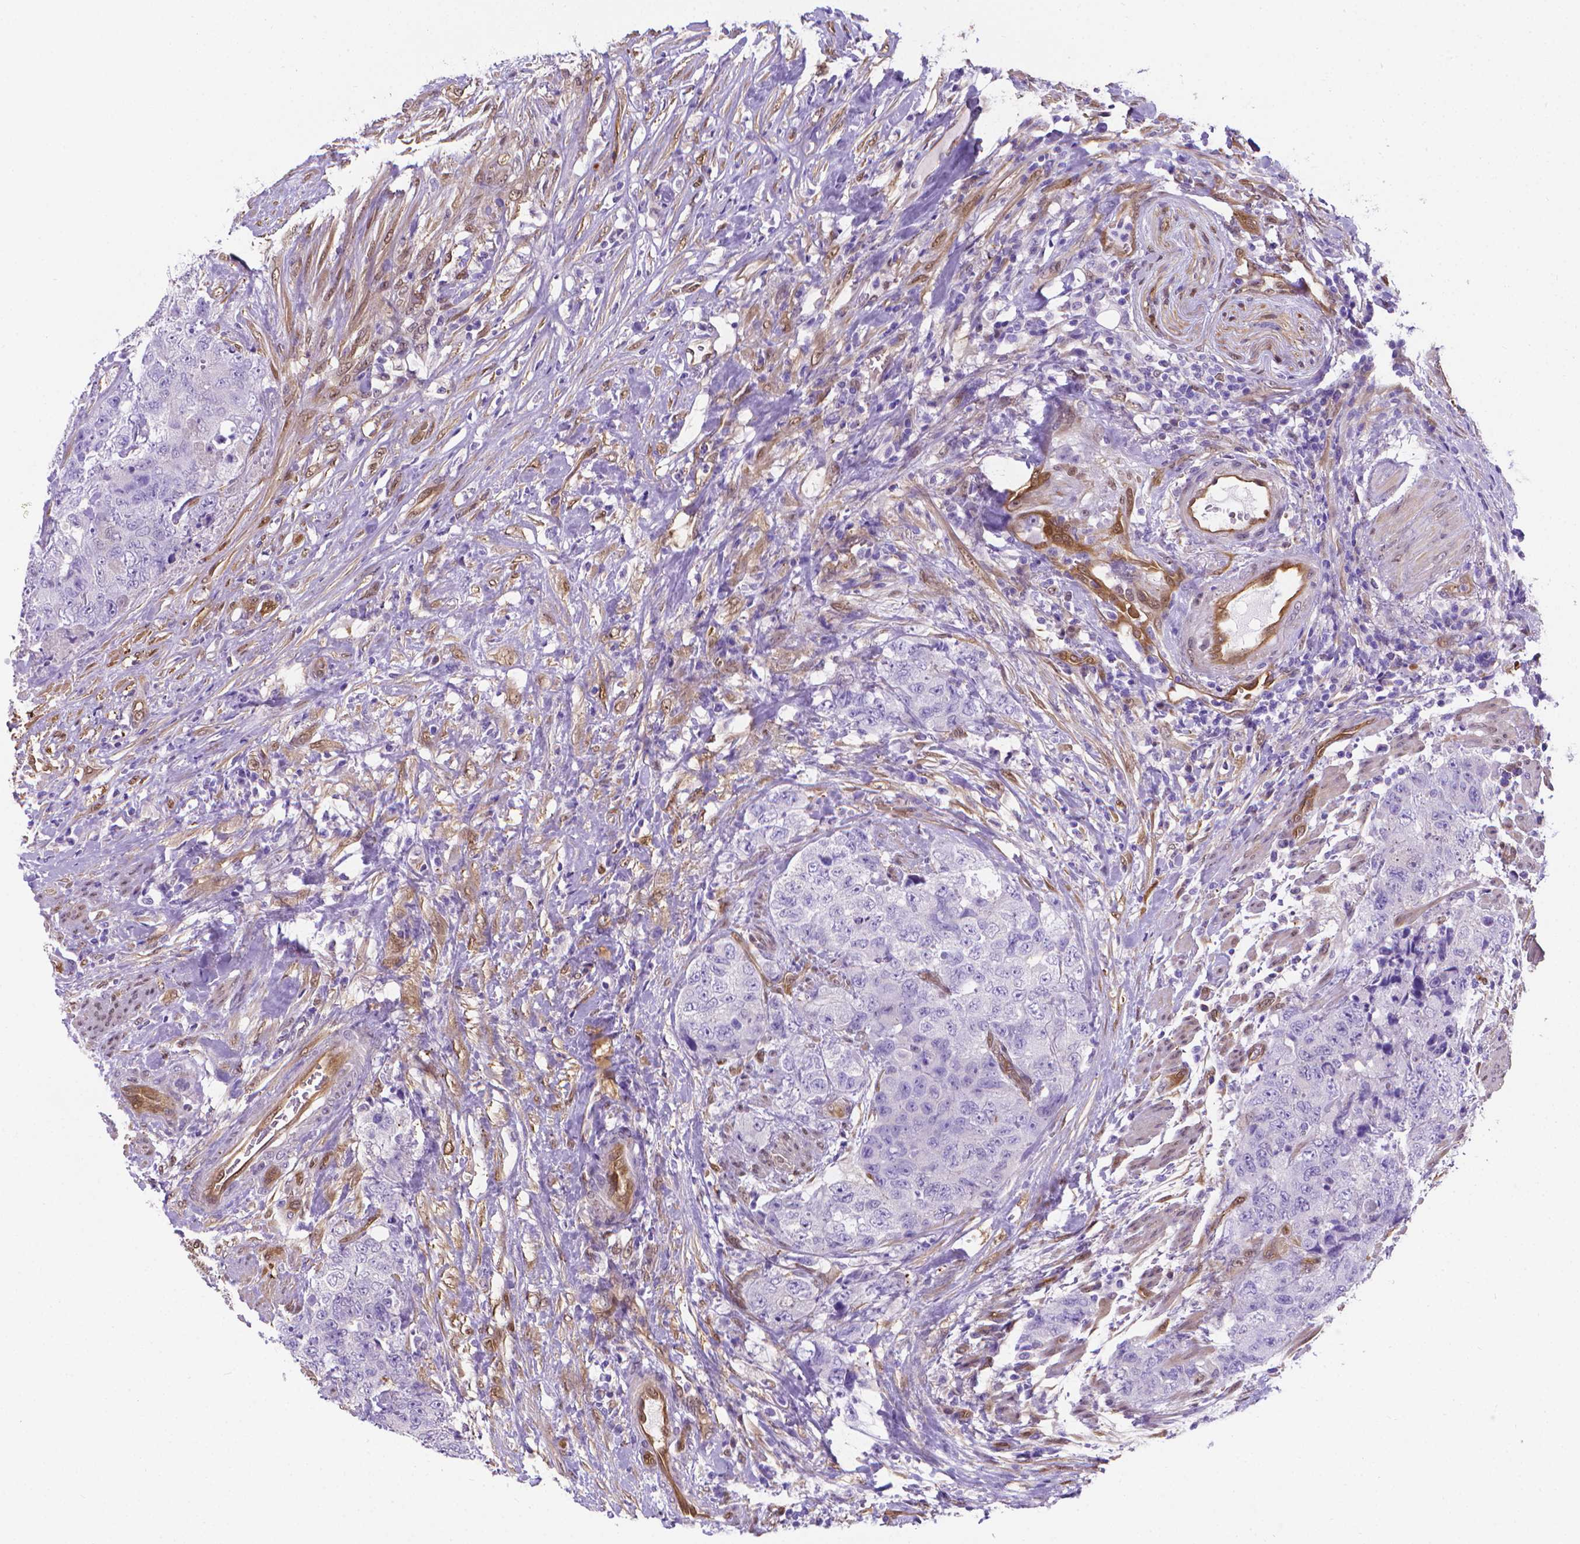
{"staining": {"intensity": "negative", "quantity": "none", "location": "none"}, "tissue": "urothelial cancer", "cell_type": "Tumor cells", "image_type": "cancer", "snomed": [{"axis": "morphology", "description": "Urothelial carcinoma, High grade"}, {"axis": "topography", "description": "Urinary bladder"}], "caption": "Photomicrograph shows no protein staining in tumor cells of urothelial carcinoma (high-grade) tissue.", "gene": "CLIC4", "patient": {"sex": "female", "age": 78}}